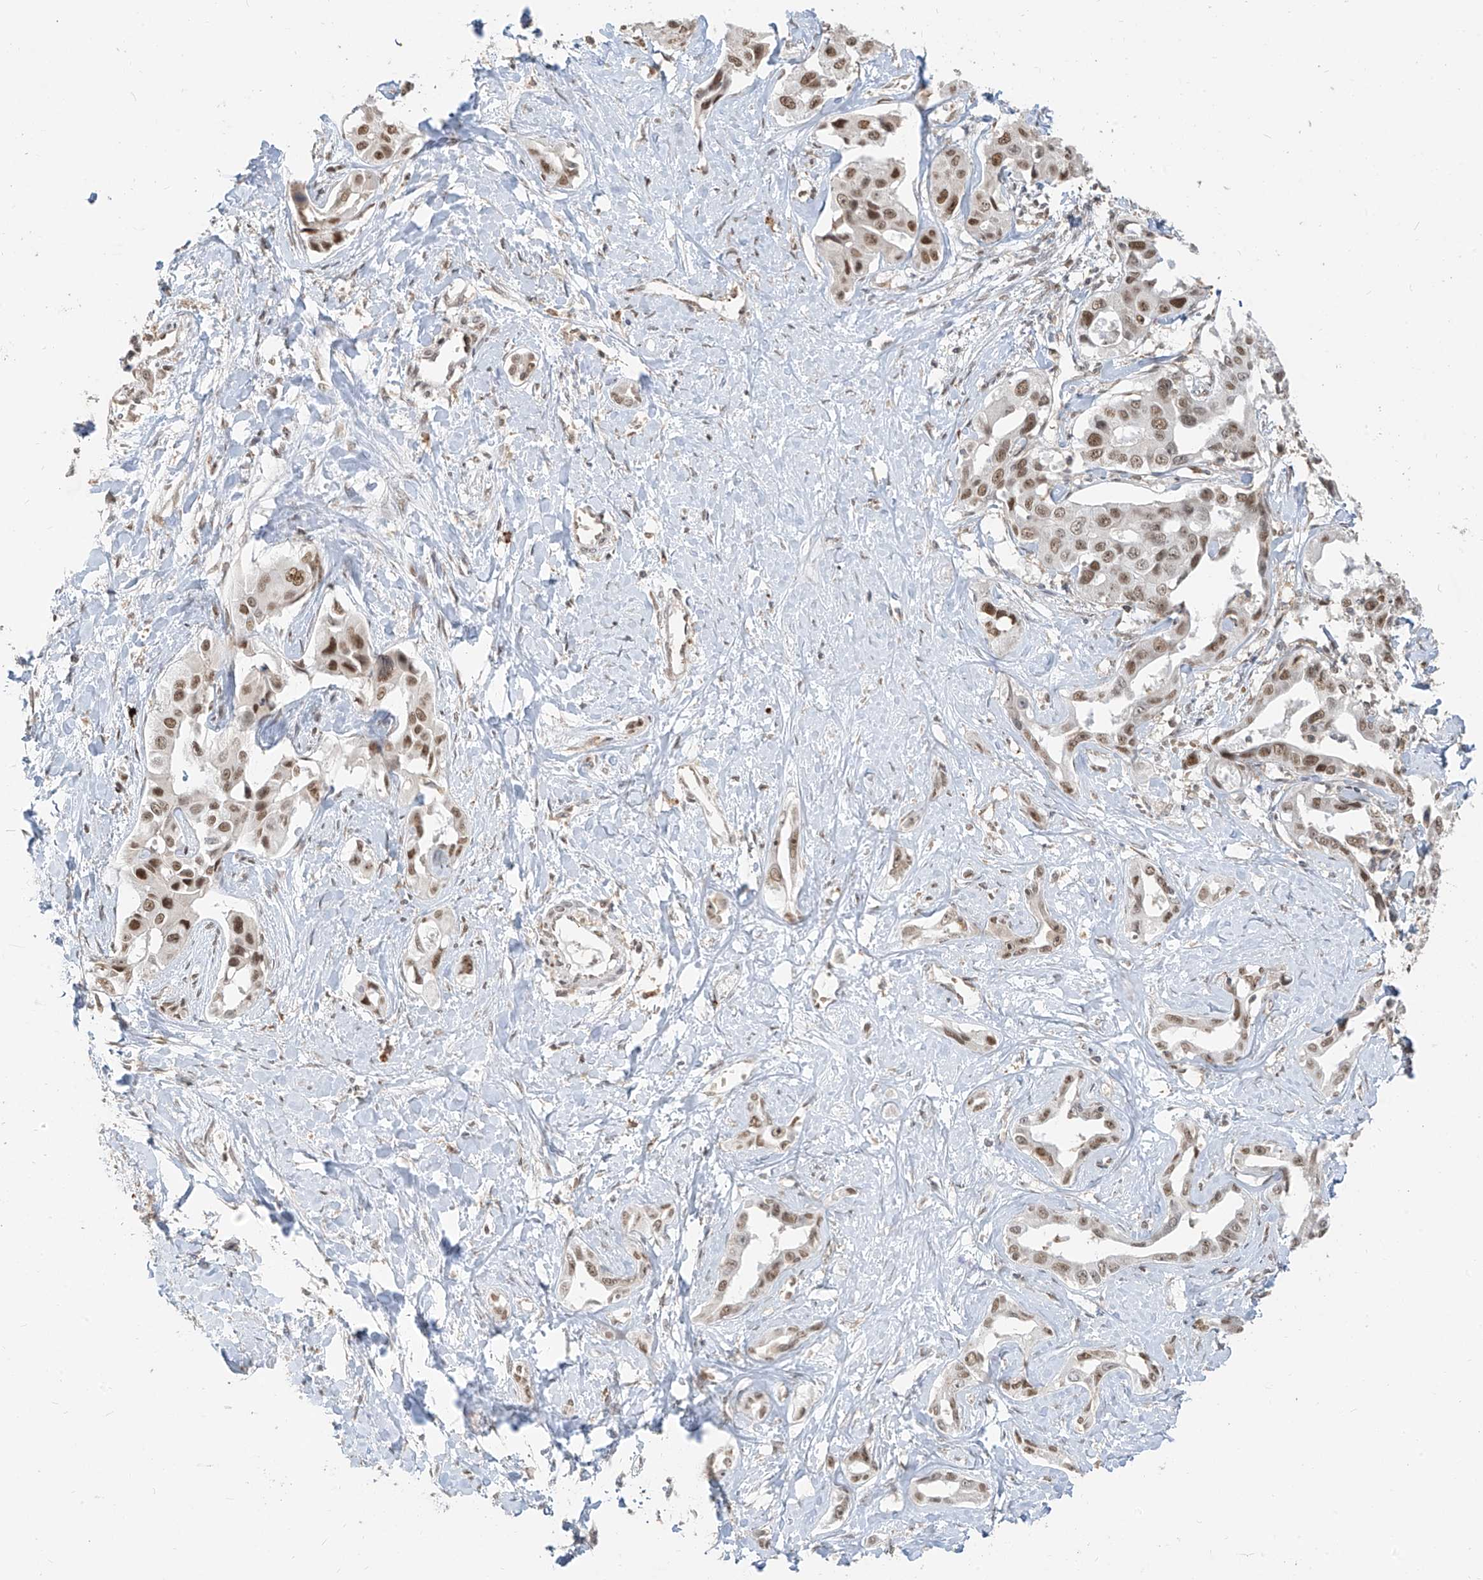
{"staining": {"intensity": "moderate", "quantity": ">75%", "location": "nuclear"}, "tissue": "liver cancer", "cell_type": "Tumor cells", "image_type": "cancer", "snomed": [{"axis": "morphology", "description": "Cholangiocarcinoma"}, {"axis": "topography", "description": "Liver"}], "caption": "DAB (3,3'-diaminobenzidine) immunohistochemical staining of liver cancer demonstrates moderate nuclear protein positivity in approximately >75% of tumor cells.", "gene": "ZMYM2", "patient": {"sex": "male", "age": 59}}